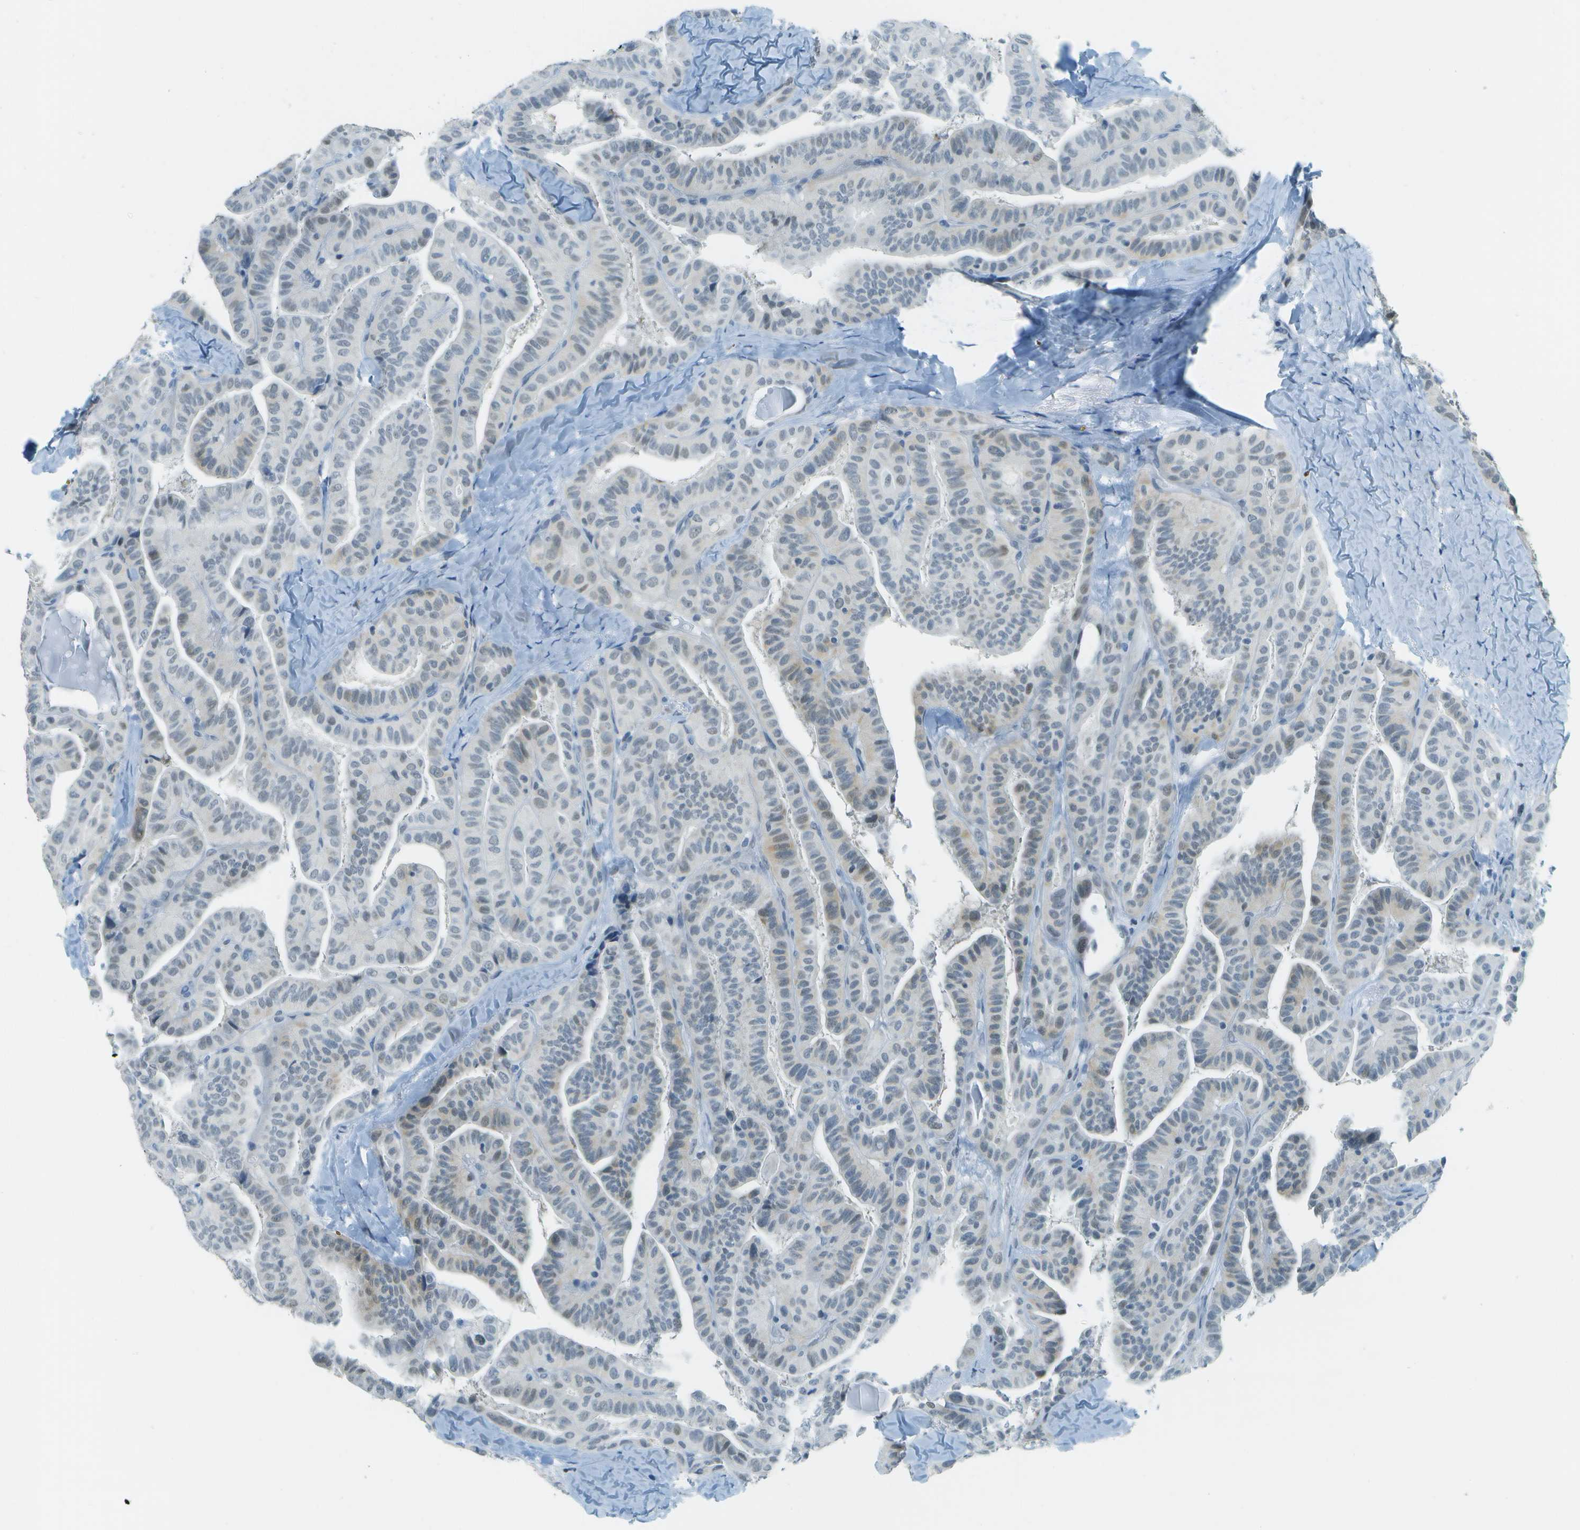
{"staining": {"intensity": "negative", "quantity": "none", "location": "none"}, "tissue": "thyroid cancer", "cell_type": "Tumor cells", "image_type": "cancer", "snomed": [{"axis": "morphology", "description": "Papillary adenocarcinoma, NOS"}, {"axis": "topography", "description": "Thyroid gland"}], "caption": "A high-resolution photomicrograph shows immunohistochemistry (IHC) staining of thyroid cancer, which demonstrates no significant staining in tumor cells. (IHC, brightfield microscopy, high magnification).", "gene": "NEK11", "patient": {"sex": "male", "age": 77}}